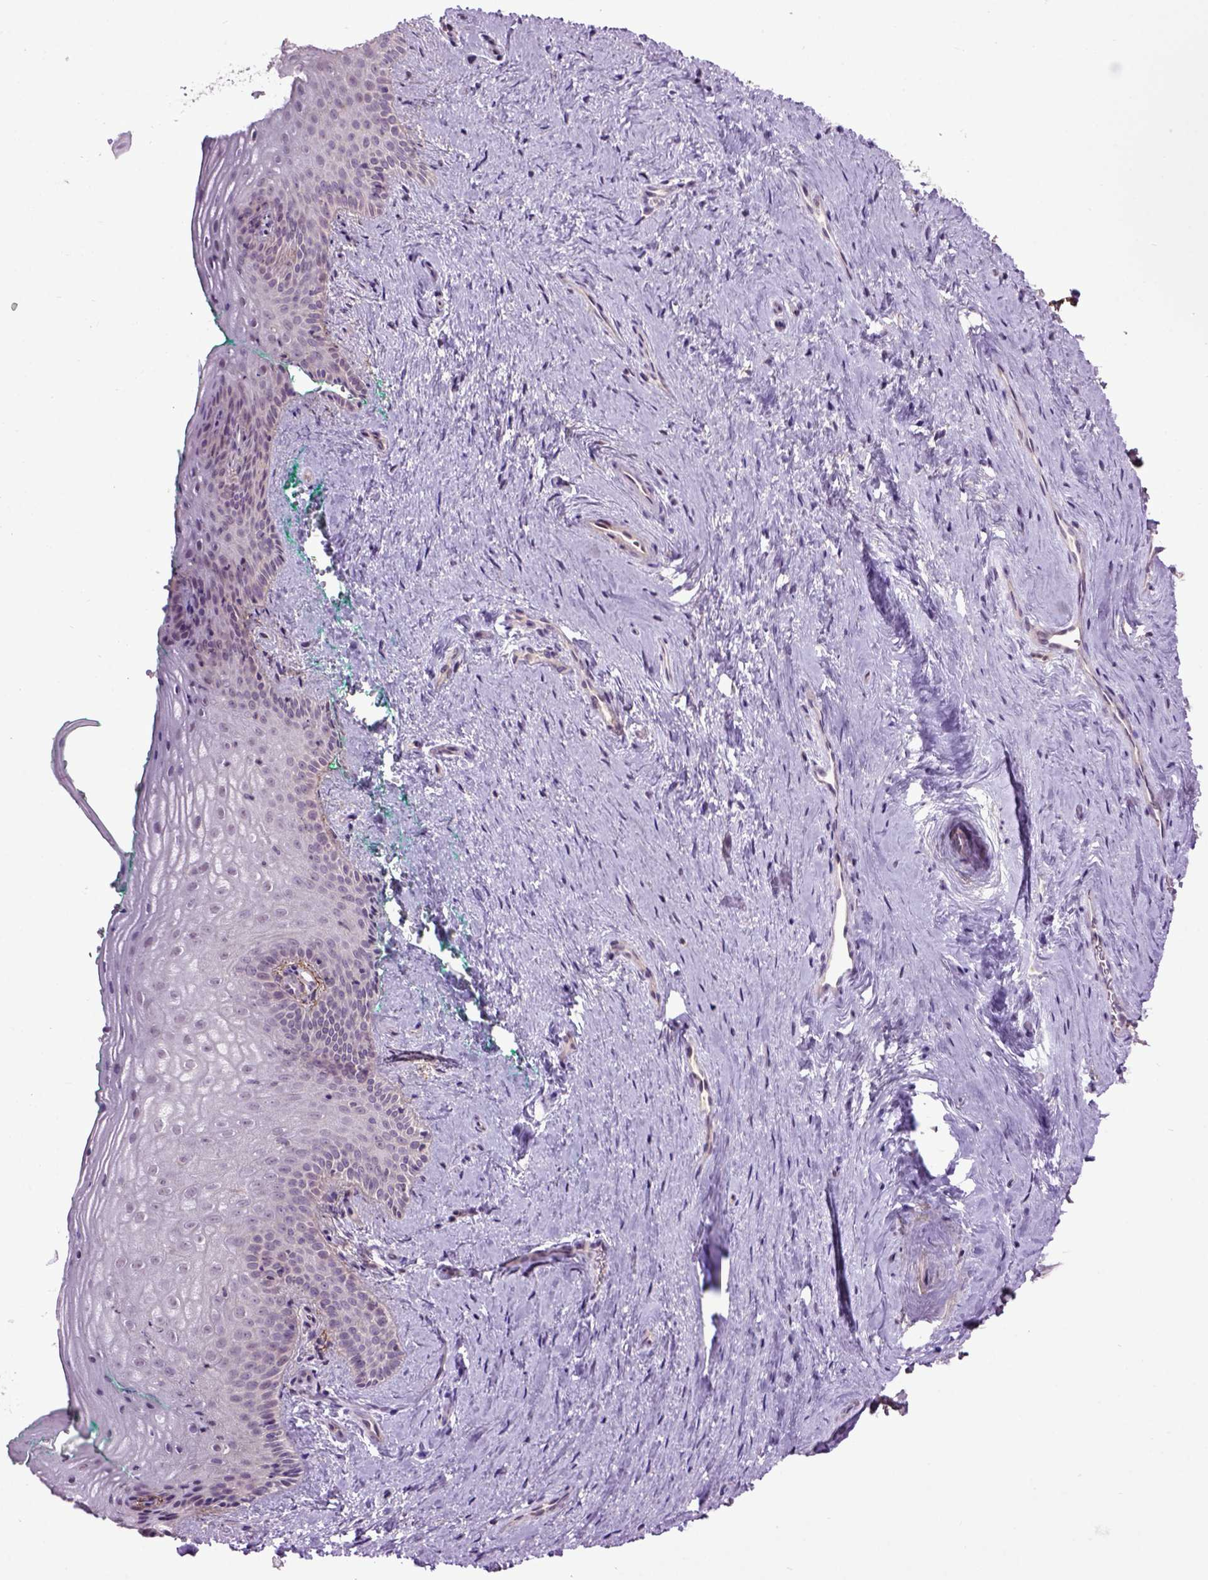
{"staining": {"intensity": "negative", "quantity": "none", "location": "none"}, "tissue": "vagina", "cell_type": "Squamous epithelial cells", "image_type": "normal", "snomed": [{"axis": "morphology", "description": "Normal tissue, NOS"}, {"axis": "topography", "description": "Vagina"}], "caption": "The micrograph shows no staining of squamous epithelial cells in normal vagina.", "gene": "EMILIN3", "patient": {"sex": "female", "age": 45}}